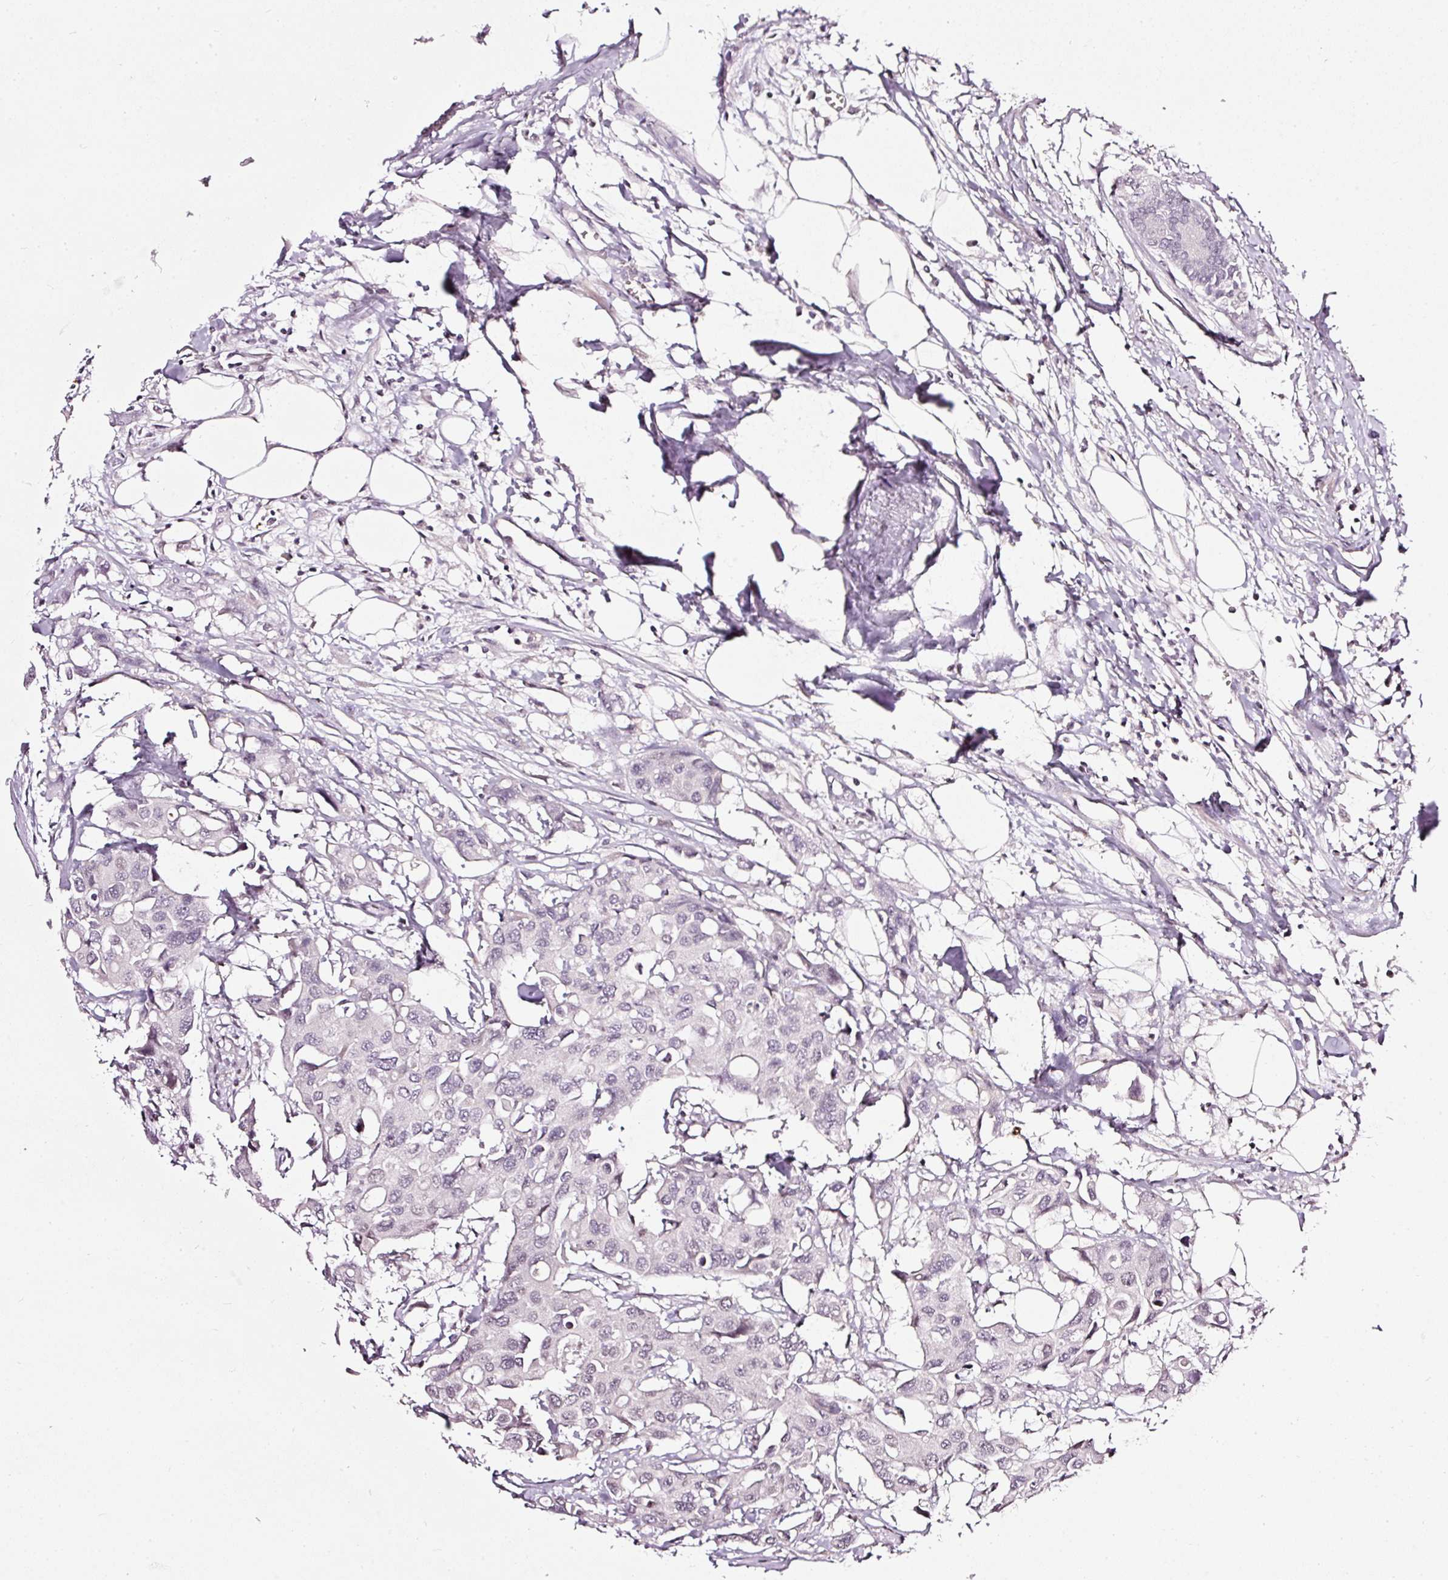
{"staining": {"intensity": "negative", "quantity": "none", "location": "none"}, "tissue": "colorectal cancer", "cell_type": "Tumor cells", "image_type": "cancer", "snomed": [{"axis": "morphology", "description": "Adenocarcinoma, NOS"}, {"axis": "topography", "description": "Colon"}], "caption": "Tumor cells are negative for protein expression in human colorectal cancer (adenocarcinoma).", "gene": "NRDE2", "patient": {"sex": "male", "age": 77}}